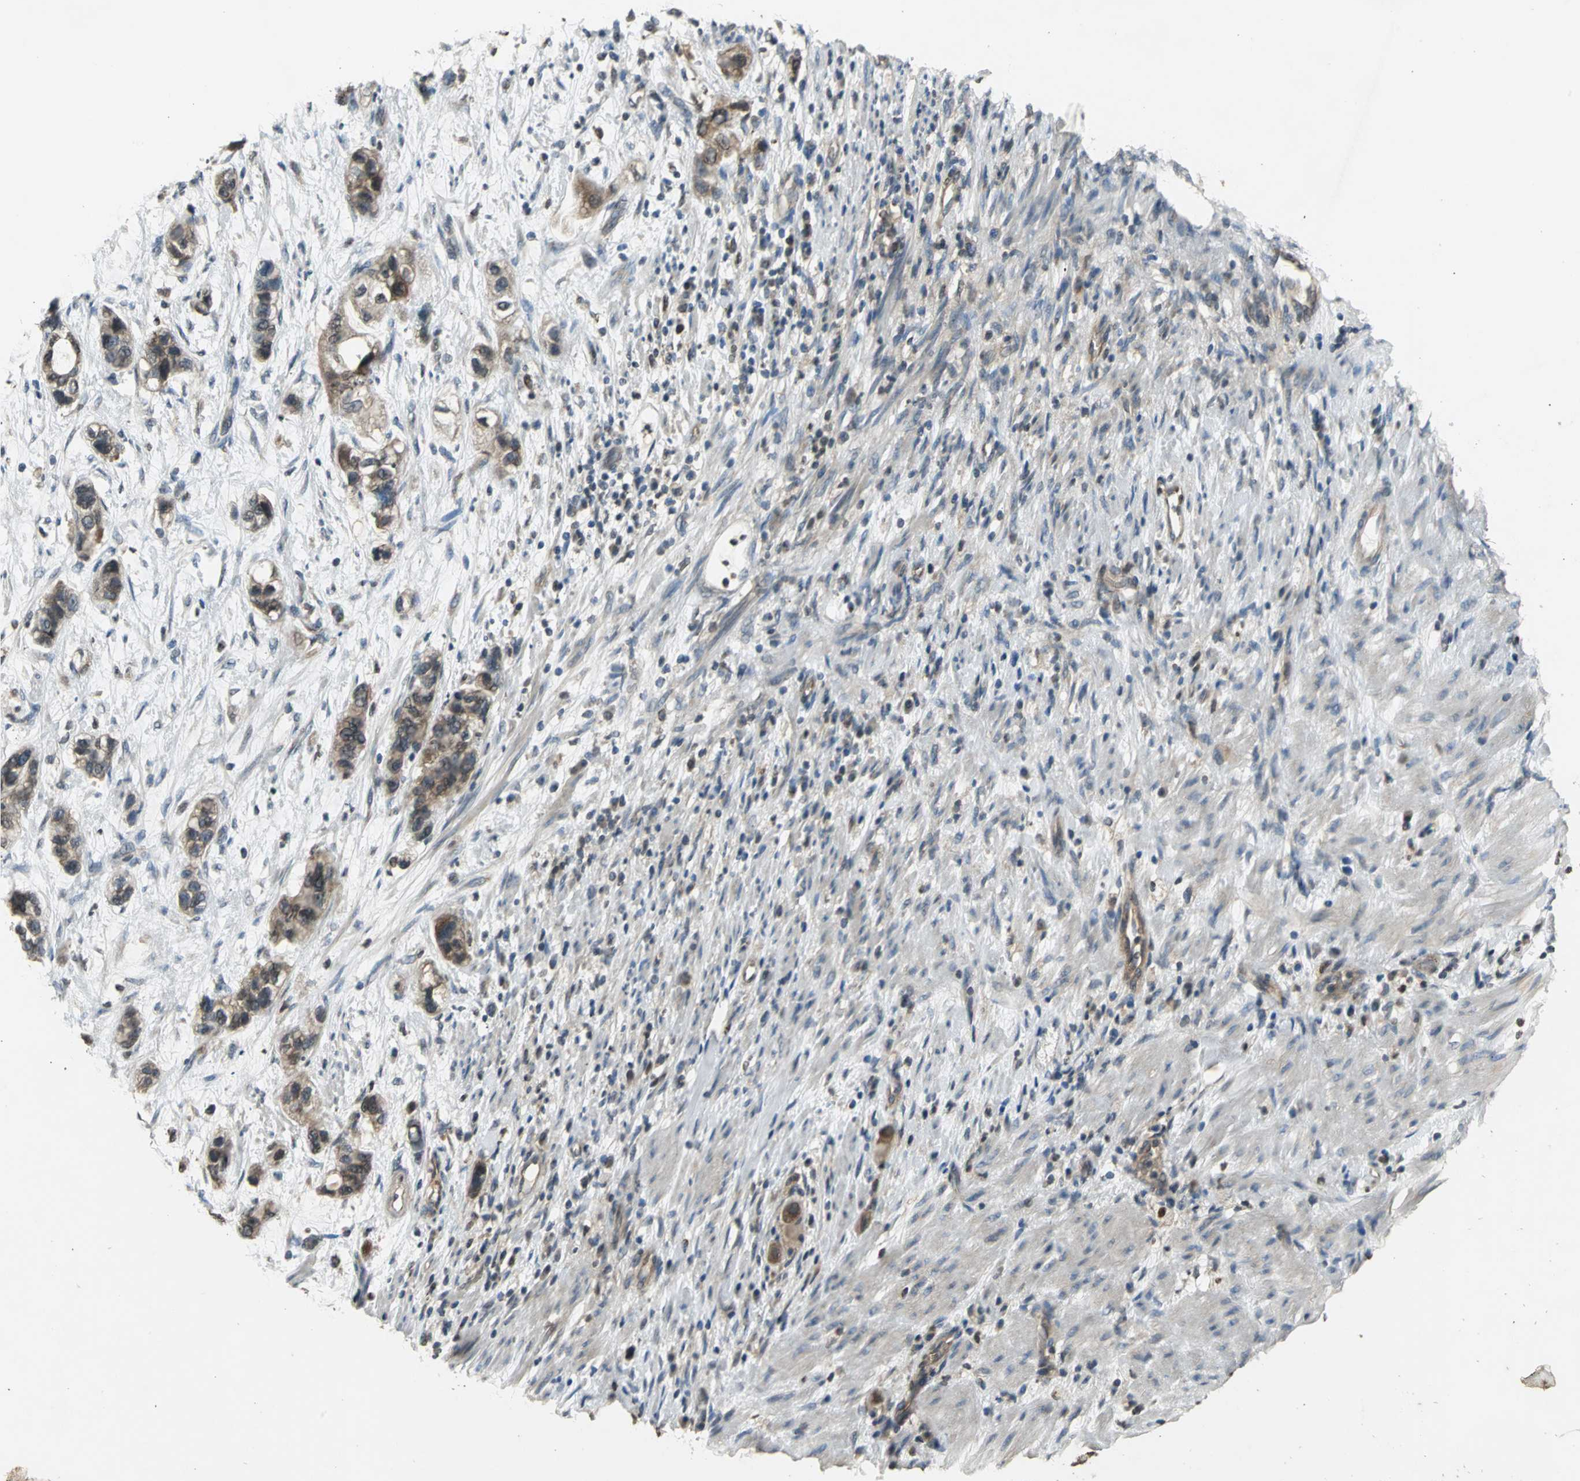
{"staining": {"intensity": "moderate", "quantity": ">75%", "location": "cytoplasmic/membranous,nuclear"}, "tissue": "stomach cancer", "cell_type": "Tumor cells", "image_type": "cancer", "snomed": [{"axis": "morphology", "description": "Adenocarcinoma, NOS"}, {"axis": "topography", "description": "Stomach, lower"}], "caption": "Immunohistochemical staining of human stomach cancer (adenocarcinoma) reveals medium levels of moderate cytoplasmic/membranous and nuclear protein staining in about >75% of tumor cells. The staining was performed using DAB to visualize the protein expression in brown, while the nuclei were stained in blue with hematoxylin (Magnification: 20x).", "gene": "AHR", "patient": {"sex": "female", "age": 93}}